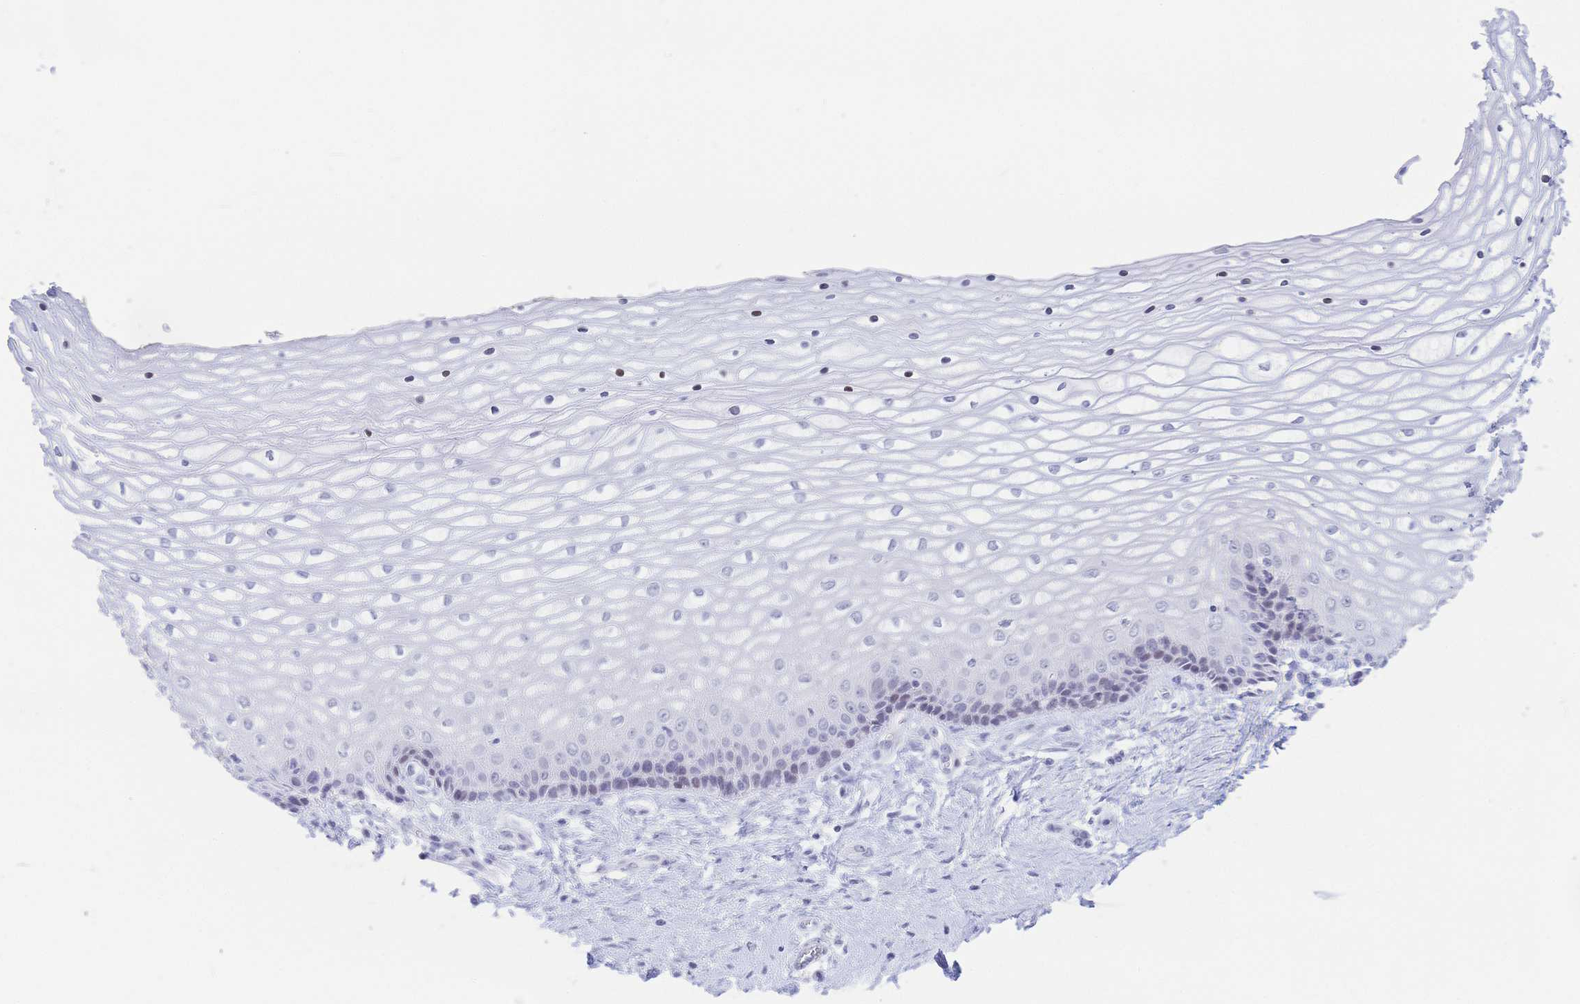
{"staining": {"intensity": "negative", "quantity": "none", "location": "none"}, "tissue": "vagina", "cell_type": "Squamous epithelial cells", "image_type": "normal", "snomed": [{"axis": "morphology", "description": "Normal tissue, NOS"}, {"axis": "topography", "description": "Vagina"}], "caption": "The immunohistochemistry (IHC) image has no significant expression in squamous epithelial cells of vagina. (Immunohistochemistry (ihc), brightfield microscopy, high magnification).", "gene": "CR2", "patient": {"sex": "female", "age": 45}}